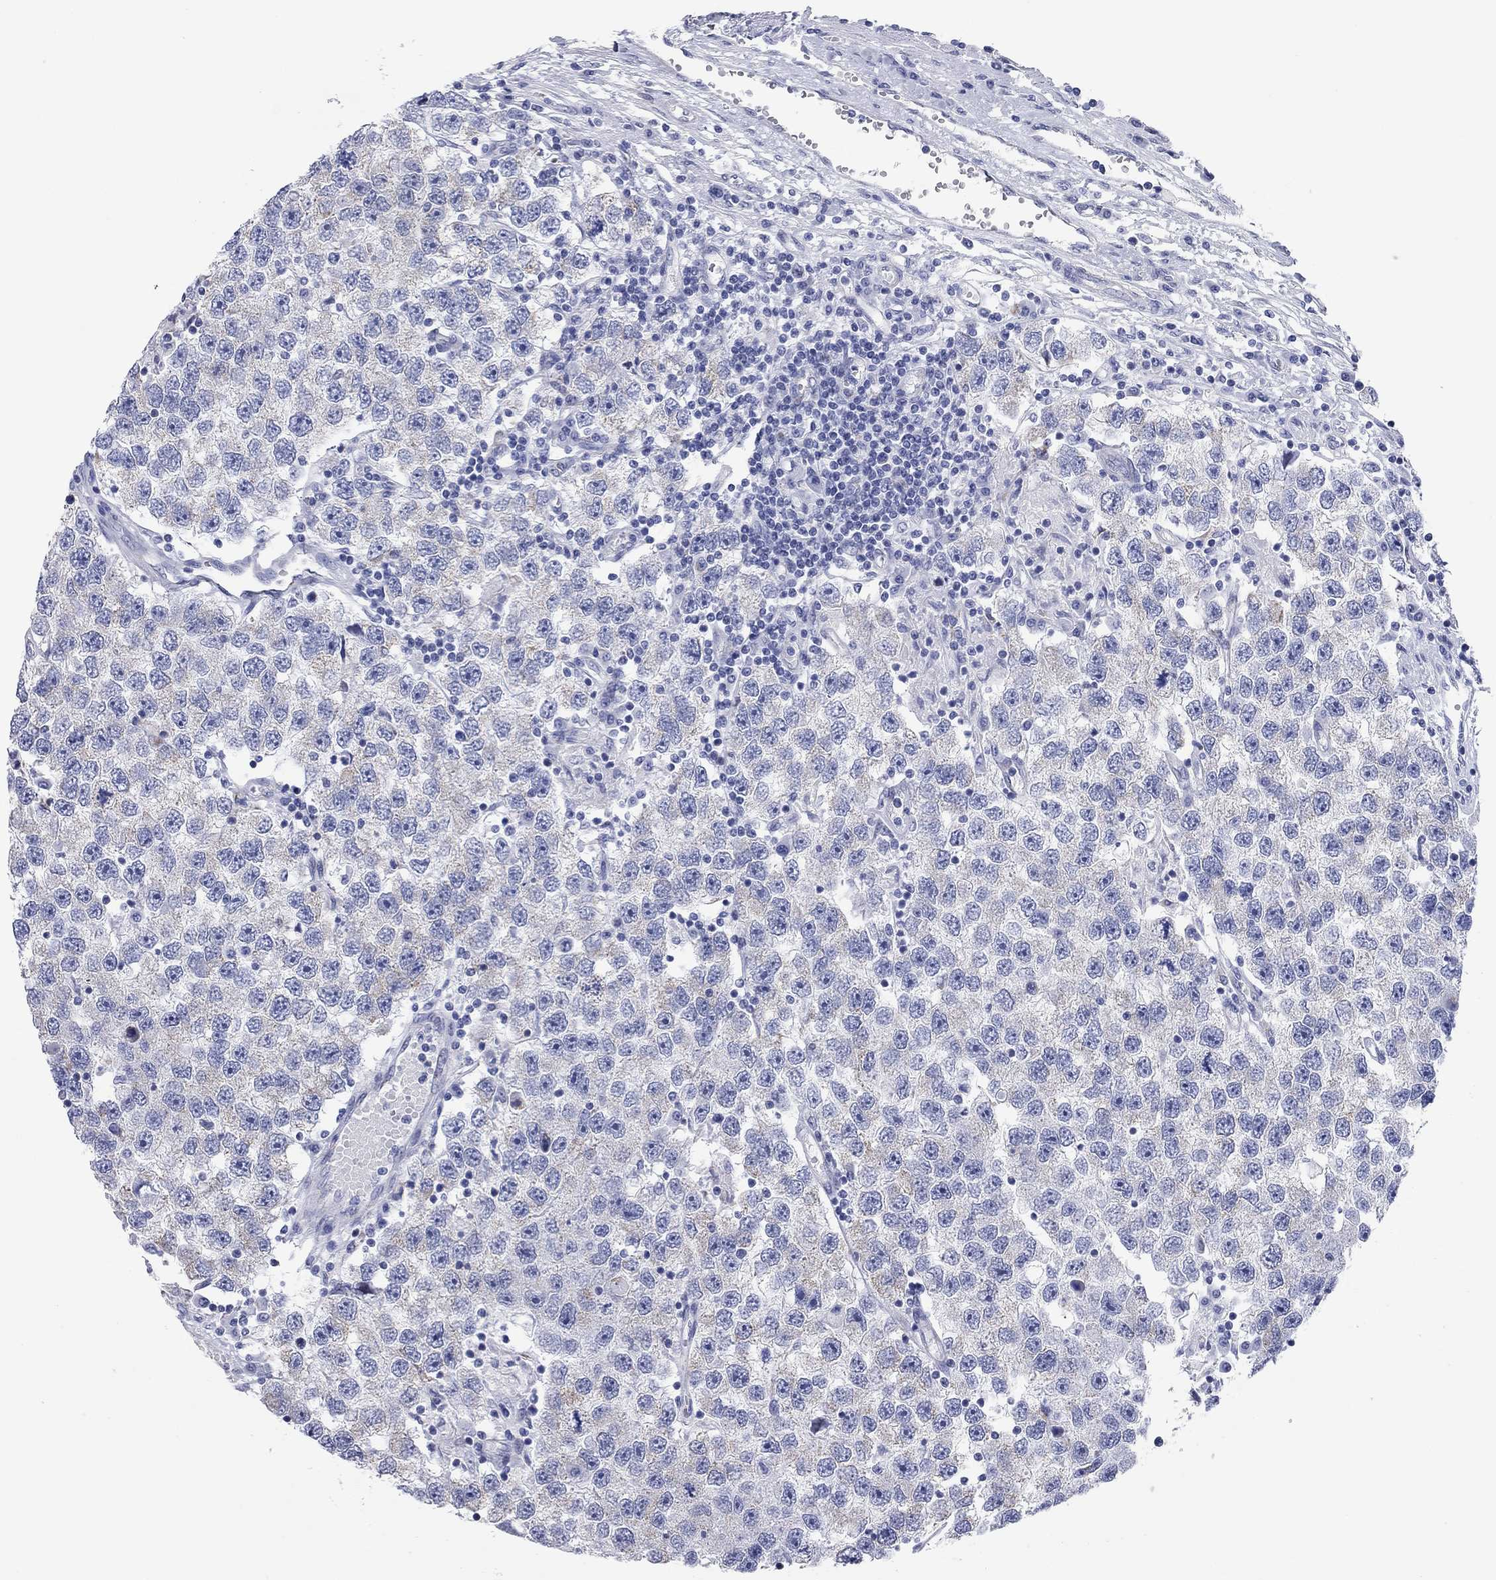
{"staining": {"intensity": "negative", "quantity": "none", "location": "none"}, "tissue": "testis cancer", "cell_type": "Tumor cells", "image_type": "cancer", "snomed": [{"axis": "morphology", "description": "Seminoma, NOS"}, {"axis": "topography", "description": "Testis"}], "caption": "DAB immunohistochemical staining of human testis seminoma reveals no significant positivity in tumor cells.", "gene": "CHI3L2", "patient": {"sex": "male", "age": 26}}